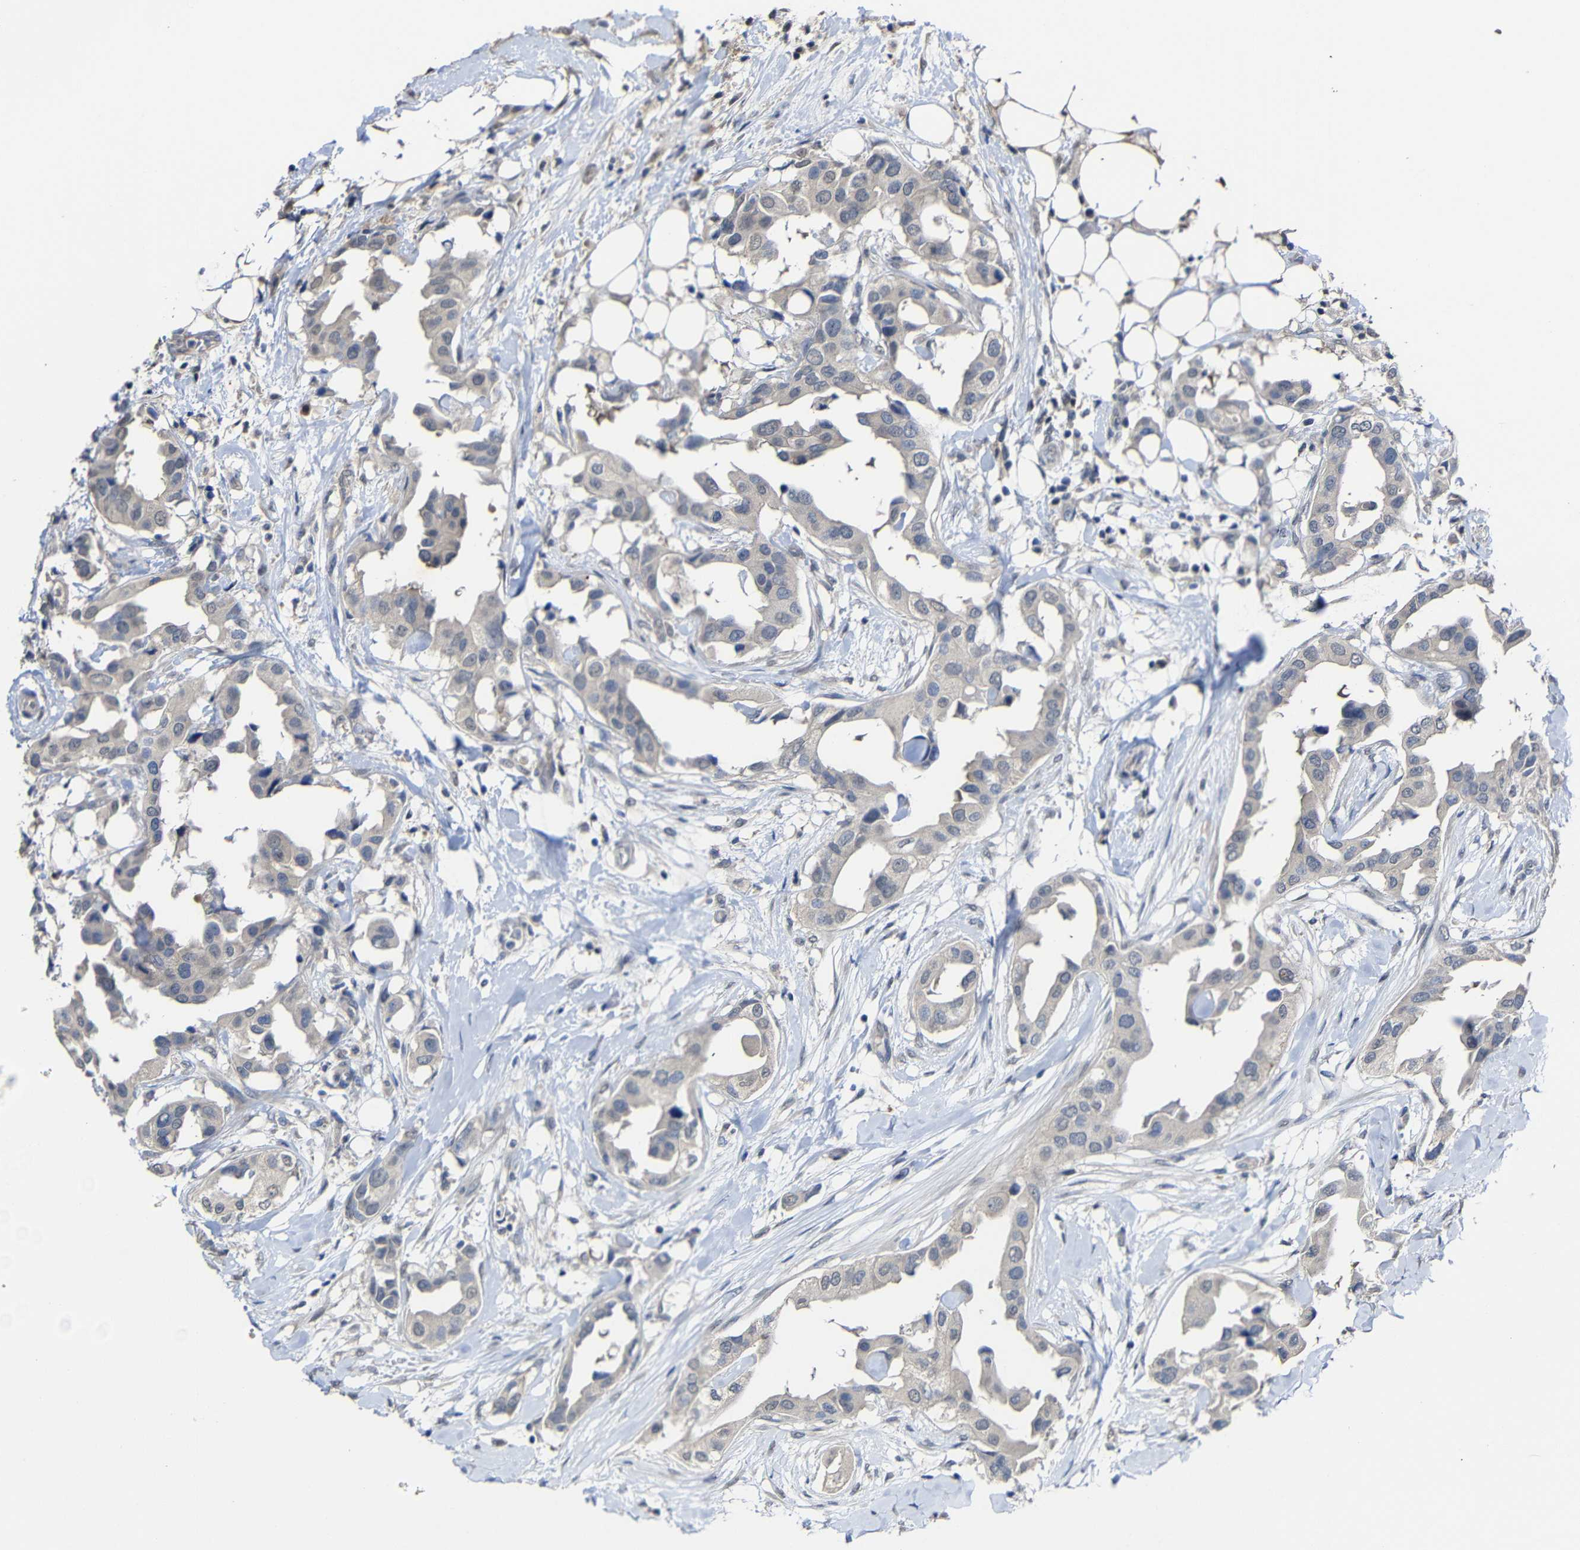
{"staining": {"intensity": "weak", "quantity": ">75%", "location": "cytoplasmic/membranous"}, "tissue": "breast cancer", "cell_type": "Tumor cells", "image_type": "cancer", "snomed": [{"axis": "morphology", "description": "Duct carcinoma"}, {"axis": "topography", "description": "Breast"}], "caption": "Human breast cancer (invasive ductal carcinoma) stained with a protein marker reveals weak staining in tumor cells.", "gene": "ATG12", "patient": {"sex": "female", "age": 40}}